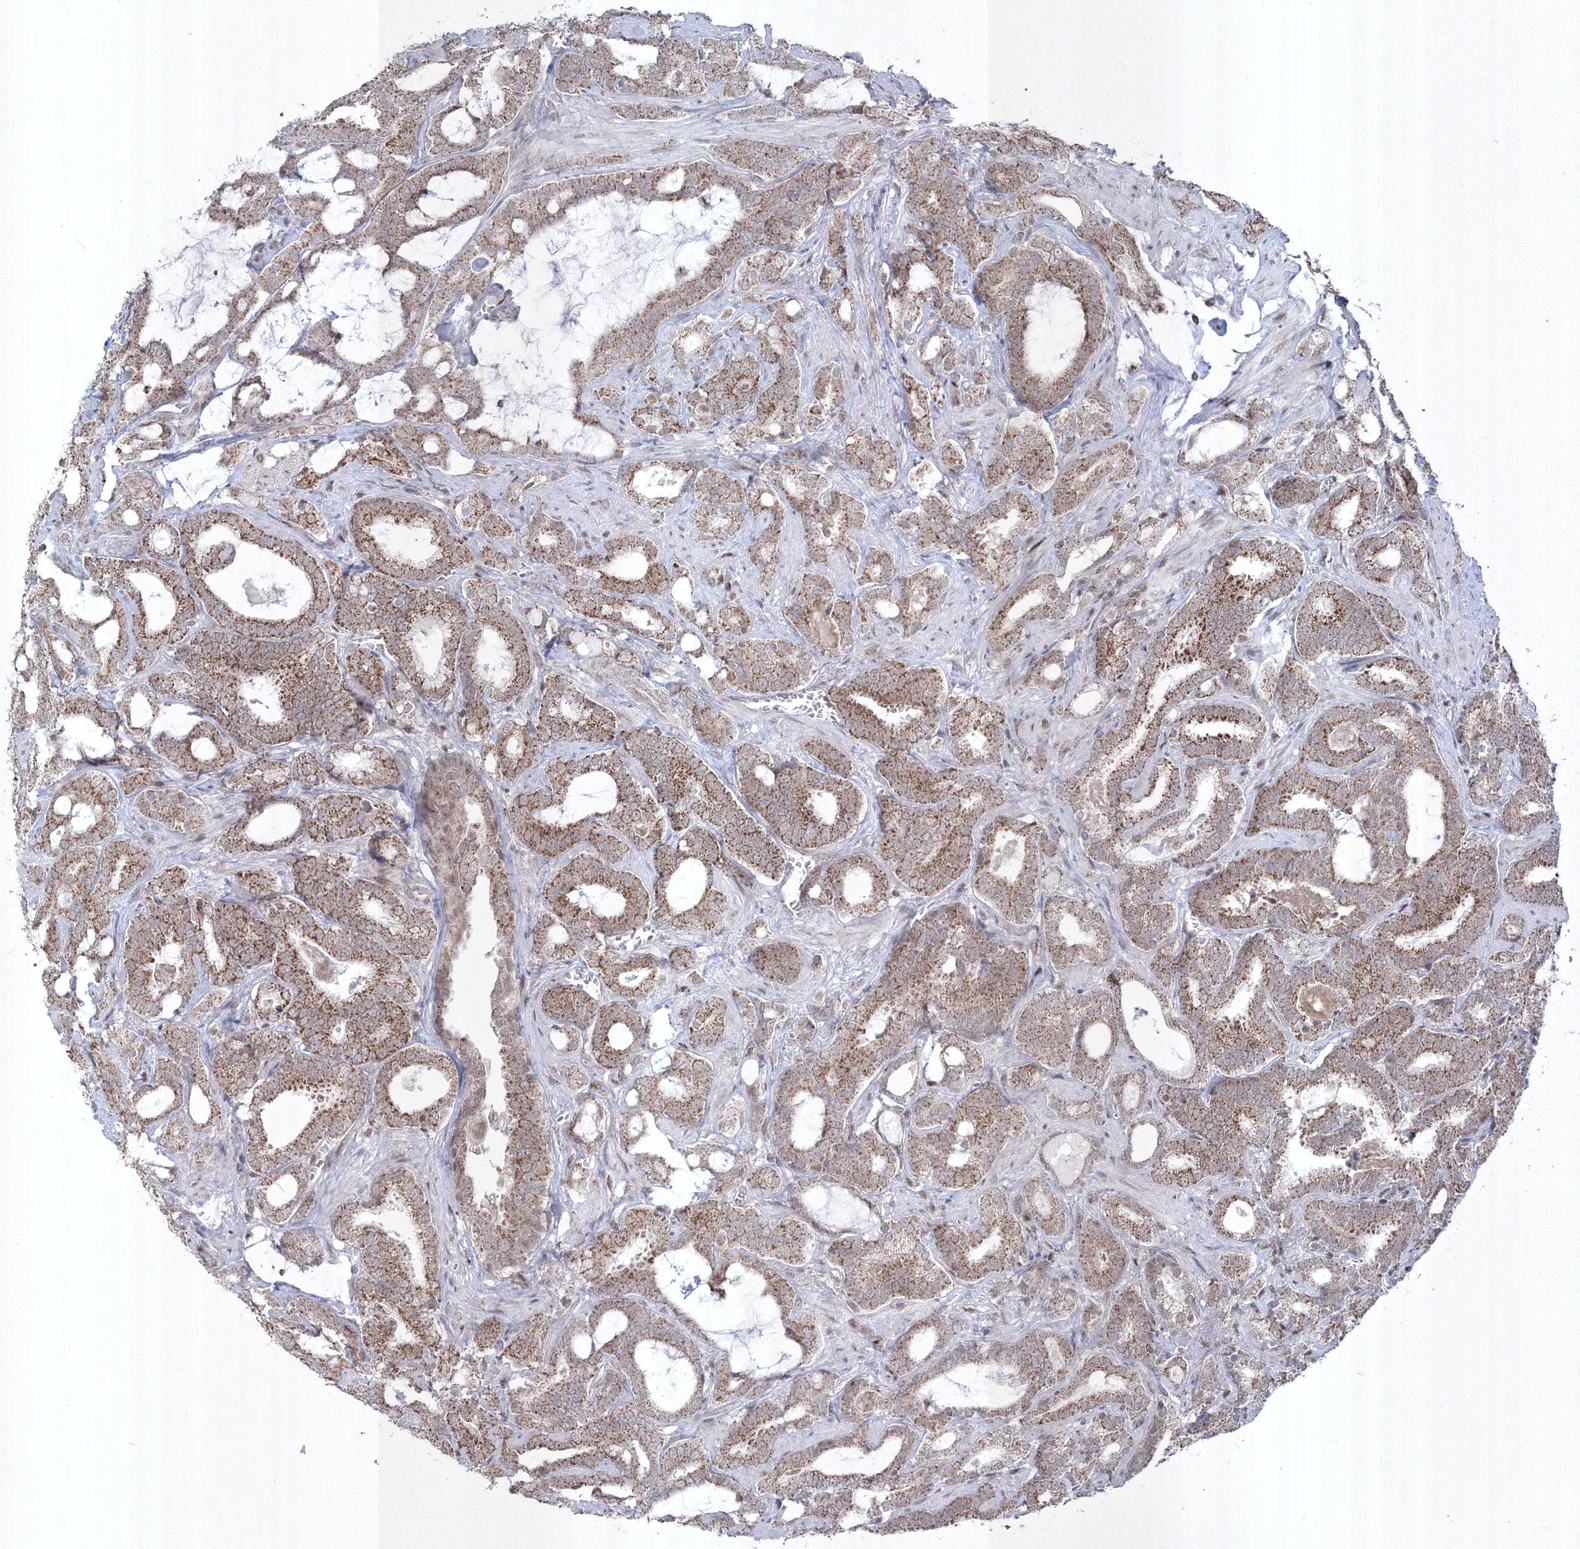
{"staining": {"intensity": "strong", "quantity": ">75%", "location": "cytoplasmic/membranous"}, "tissue": "prostate cancer", "cell_type": "Tumor cells", "image_type": "cancer", "snomed": [{"axis": "morphology", "description": "Adenocarcinoma, High grade"}, {"axis": "topography", "description": "Prostate and seminal vesicle, NOS"}], "caption": "Strong cytoplasmic/membranous staining for a protein is appreciated in about >75% of tumor cells of prostate adenocarcinoma (high-grade) using IHC.", "gene": "GRSF1", "patient": {"sex": "male", "age": 67}}